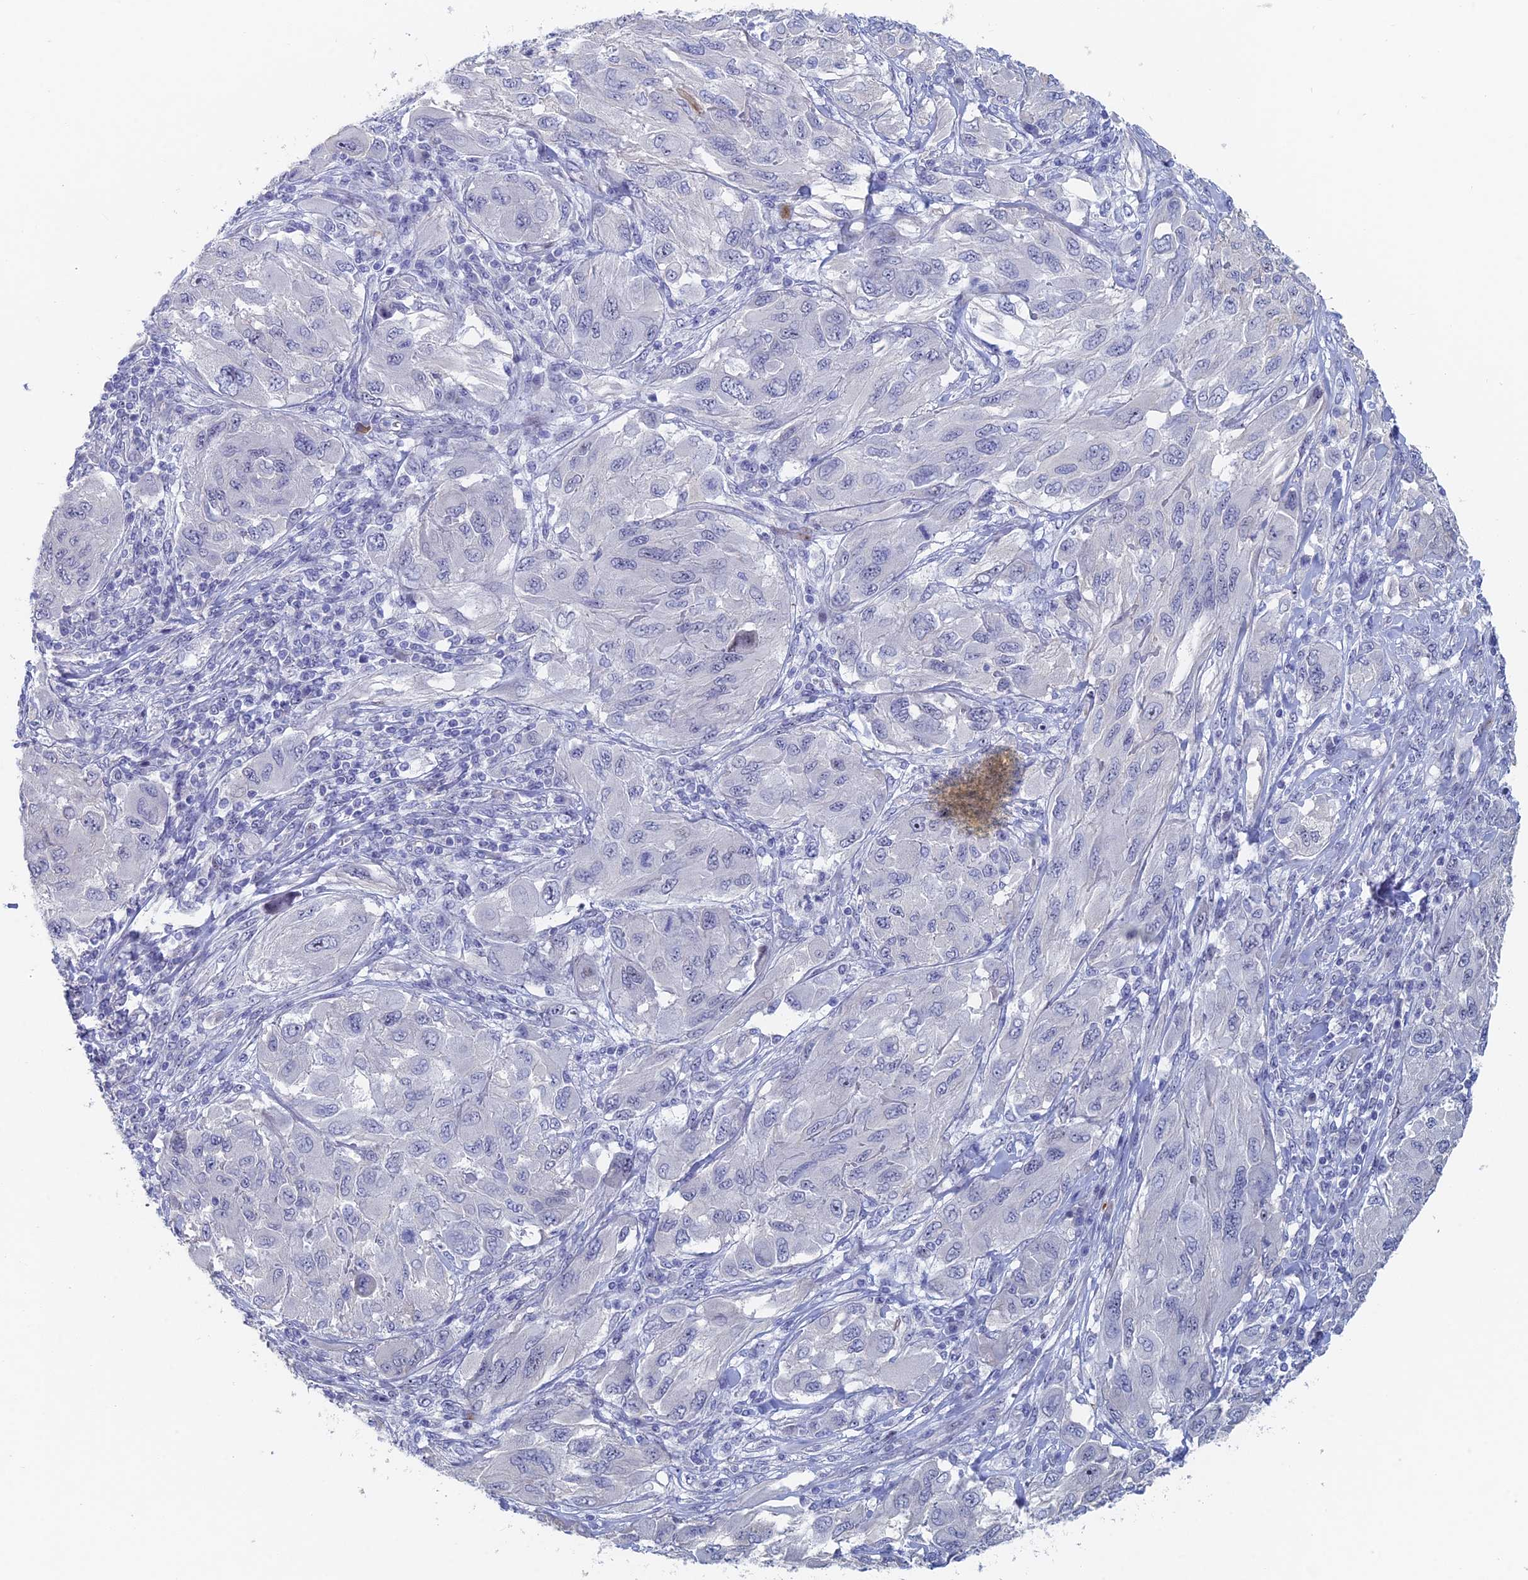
{"staining": {"intensity": "negative", "quantity": "none", "location": "none"}, "tissue": "melanoma", "cell_type": "Tumor cells", "image_type": "cancer", "snomed": [{"axis": "morphology", "description": "Malignant melanoma, NOS"}, {"axis": "topography", "description": "Skin"}], "caption": "Immunohistochemical staining of human melanoma exhibits no significant positivity in tumor cells.", "gene": "DRGX", "patient": {"sex": "female", "age": 91}}